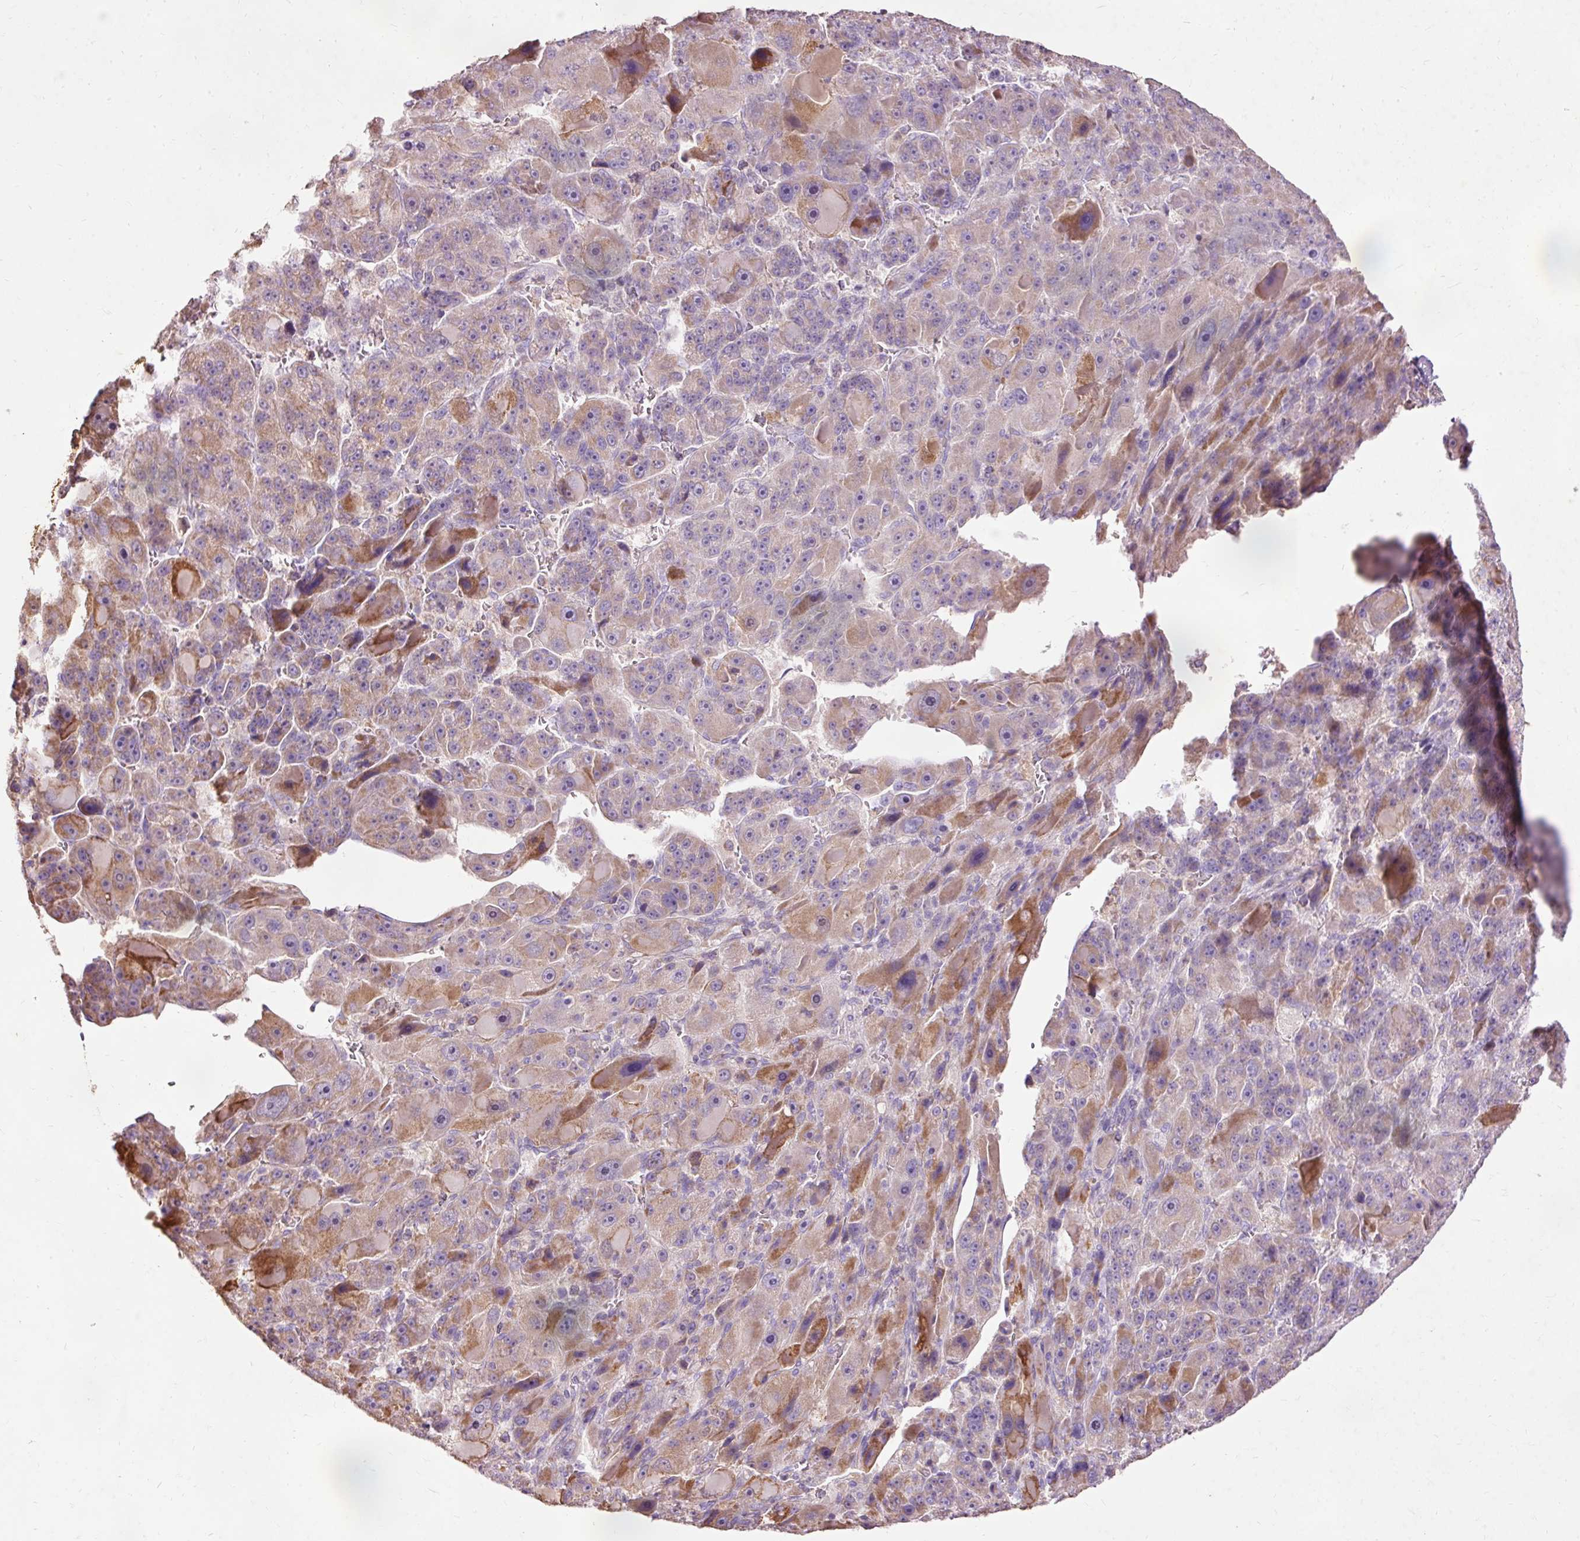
{"staining": {"intensity": "moderate", "quantity": "25%-75%", "location": "cytoplasmic/membranous"}, "tissue": "liver cancer", "cell_type": "Tumor cells", "image_type": "cancer", "snomed": [{"axis": "morphology", "description": "Carcinoma, Hepatocellular, NOS"}, {"axis": "topography", "description": "Liver"}], "caption": "IHC image of liver hepatocellular carcinoma stained for a protein (brown), which displays medium levels of moderate cytoplasmic/membranous expression in about 25%-75% of tumor cells.", "gene": "PRDX5", "patient": {"sex": "male", "age": 76}}